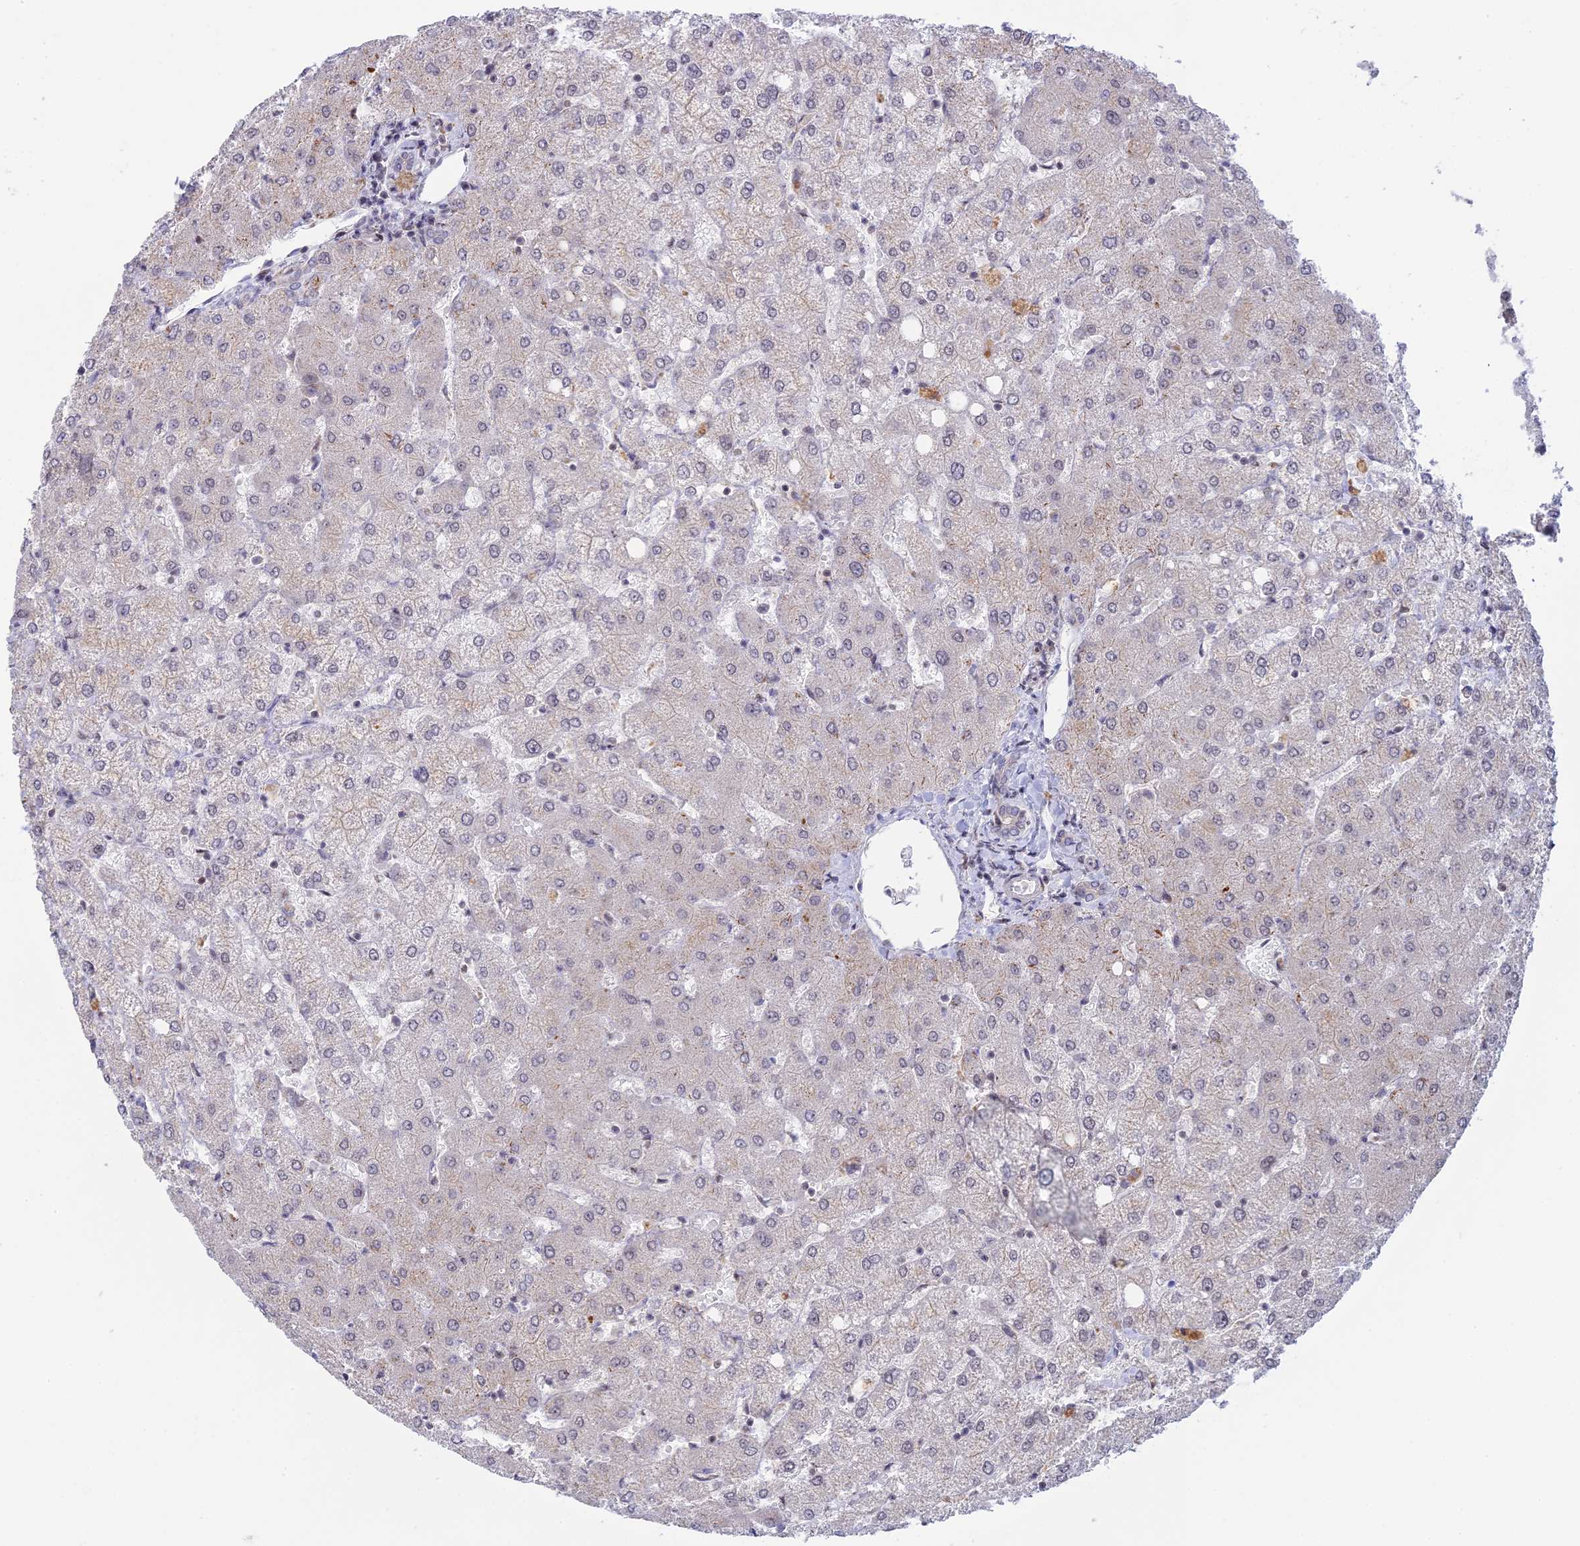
{"staining": {"intensity": "negative", "quantity": "none", "location": "none"}, "tissue": "liver", "cell_type": "Cholangiocytes", "image_type": "normal", "snomed": [{"axis": "morphology", "description": "Normal tissue, NOS"}, {"axis": "topography", "description": "Liver"}], "caption": "IHC of benign human liver shows no staining in cholangiocytes. (Brightfield microscopy of DAB (3,3'-diaminobenzidine) immunohistochemistry at high magnification).", "gene": "GSKIP", "patient": {"sex": "female", "age": 54}}